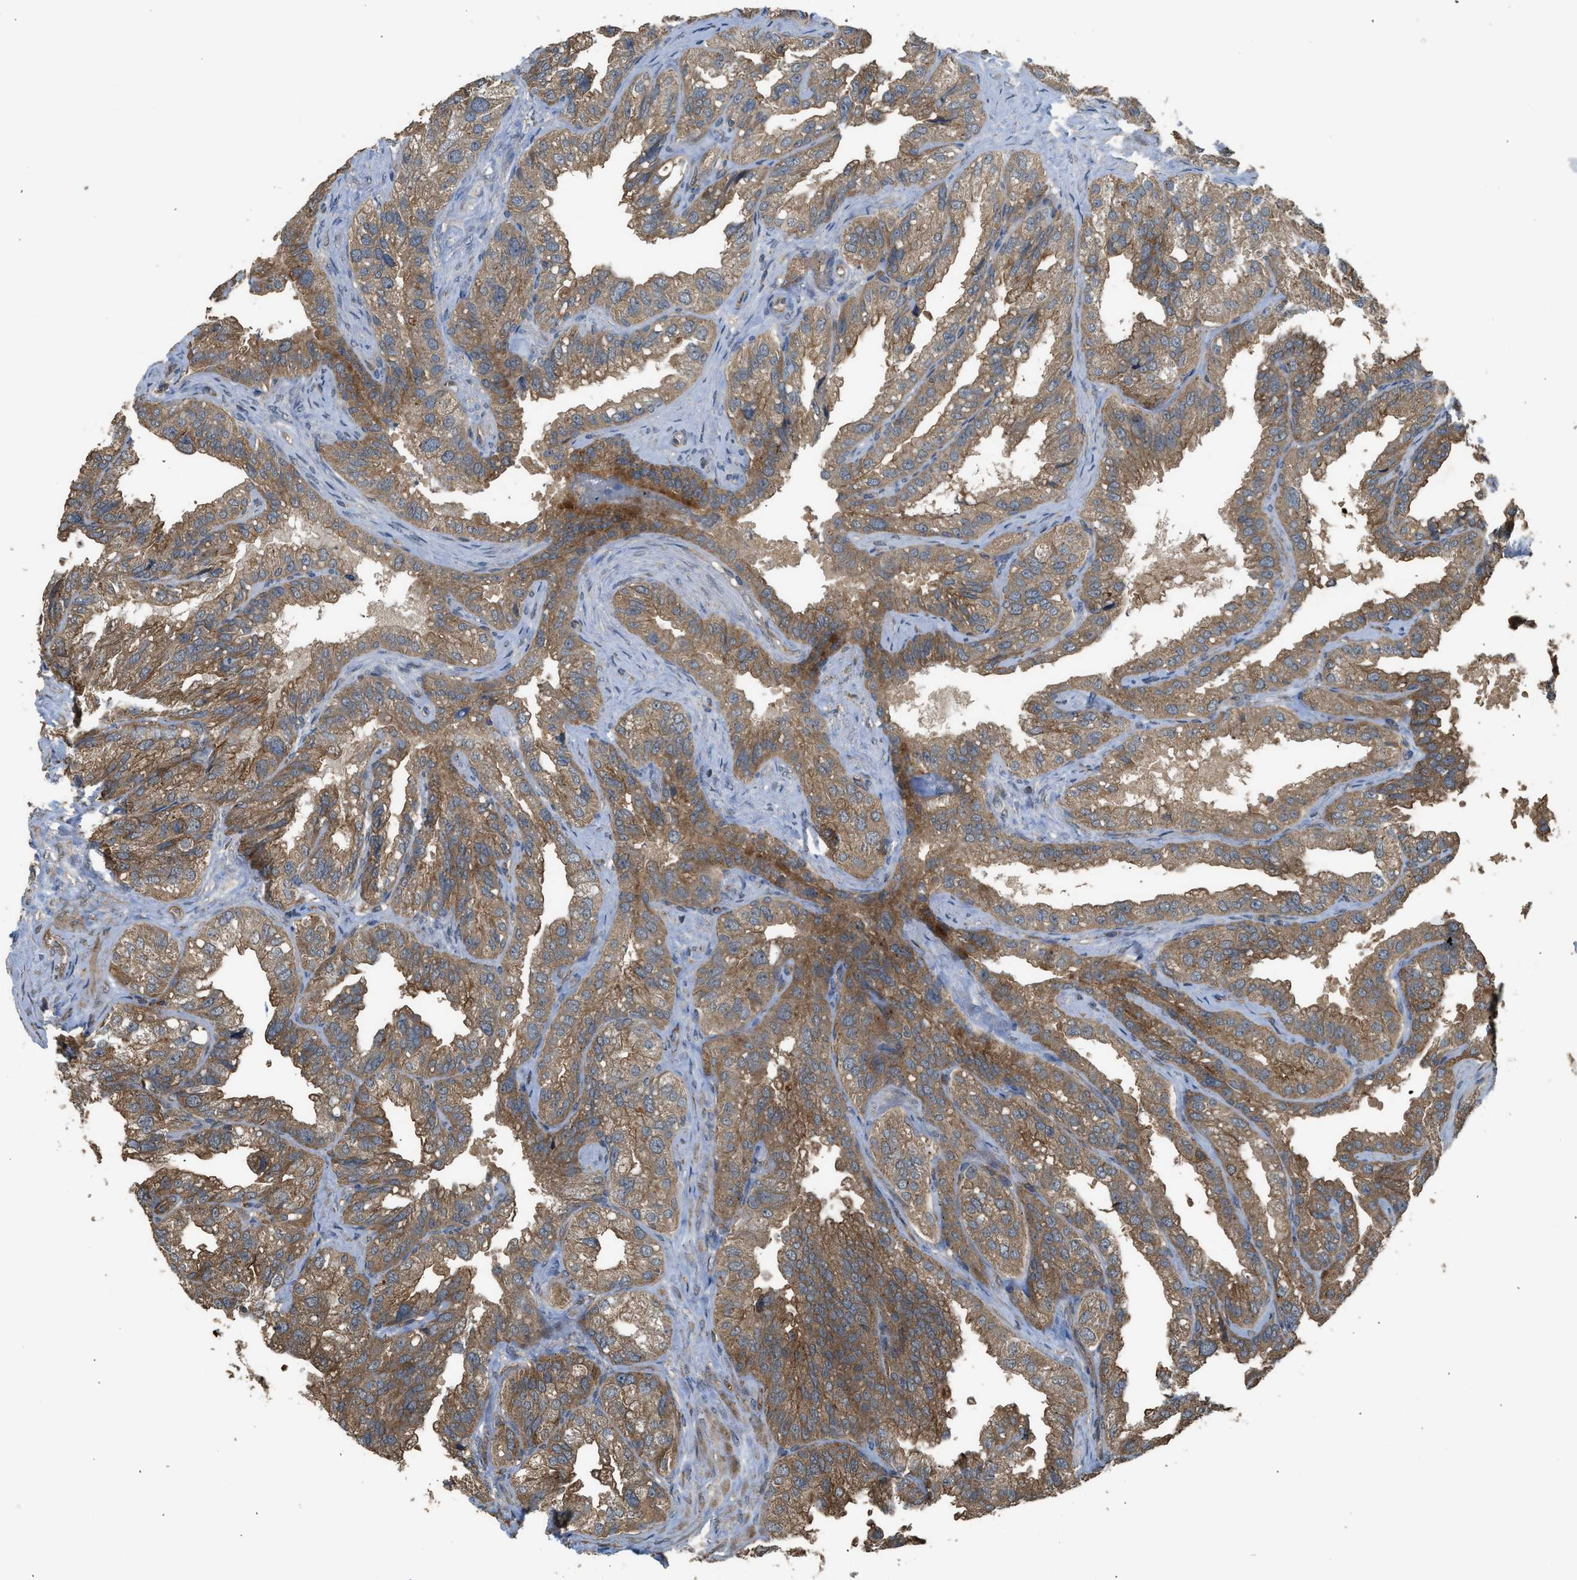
{"staining": {"intensity": "moderate", "quantity": ">75%", "location": "cytoplasmic/membranous"}, "tissue": "seminal vesicle", "cell_type": "Glandular cells", "image_type": "normal", "snomed": [{"axis": "morphology", "description": "Normal tissue, NOS"}, {"axis": "topography", "description": "Seminal veicle"}], "caption": "Unremarkable seminal vesicle exhibits moderate cytoplasmic/membranous positivity in approximately >75% of glandular cells, visualized by immunohistochemistry.", "gene": "HIP1R", "patient": {"sex": "male", "age": 68}}